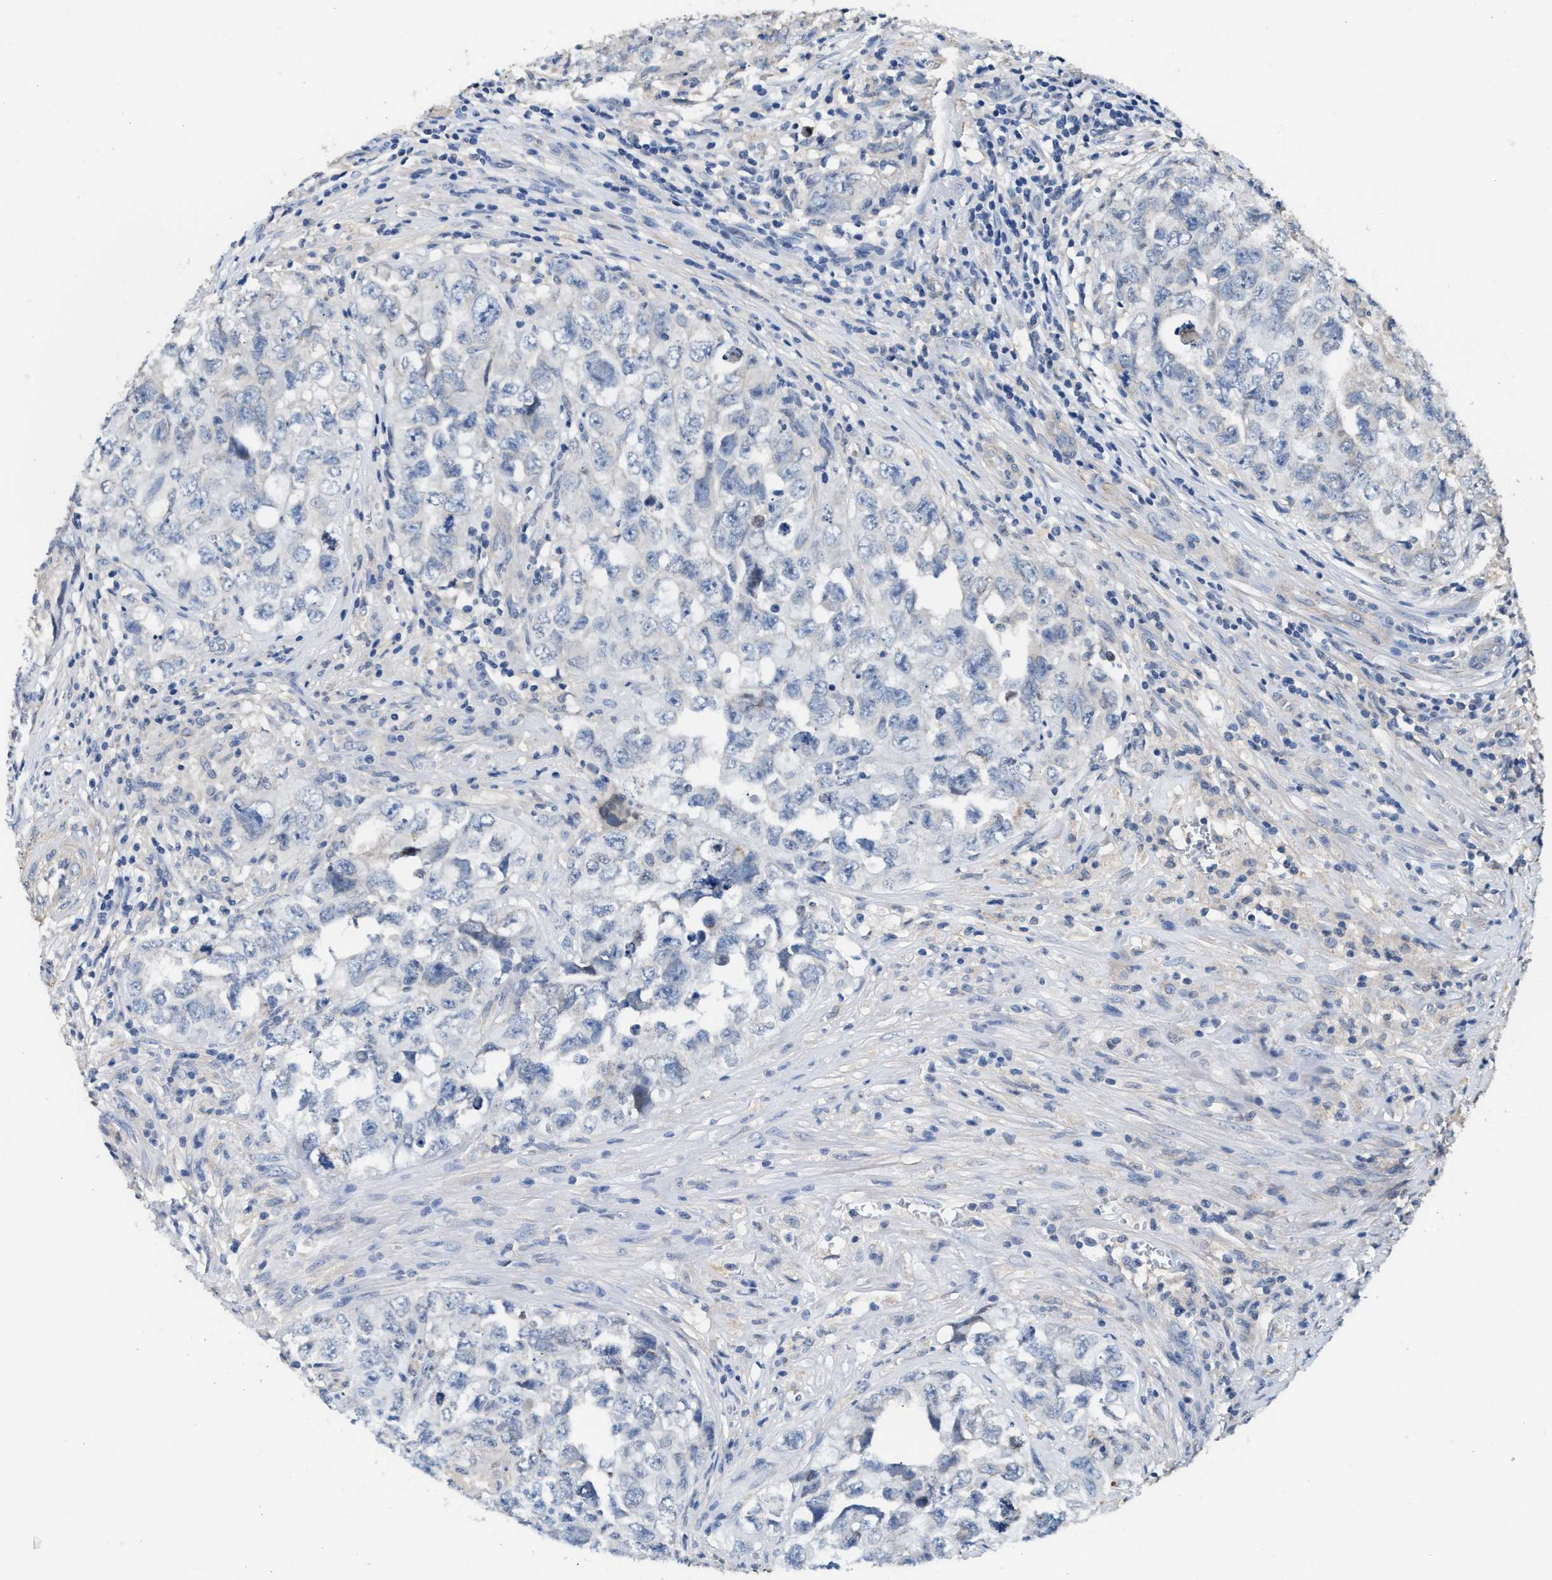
{"staining": {"intensity": "negative", "quantity": "none", "location": "none"}, "tissue": "testis cancer", "cell_type": "Tumor cells", "image_type": "cancer", "snomed": [{"axis": "morphology", "description": "Seminoma, NOS"}, {"axis": "morphology", "description": "Carcinoma, Embryonal, NOS"}, {"axis": "topography", "description": "Testis"}], "caption": "IHC histopathology image of neoplastic tissue: human testis cancer stained with DAB (3,3'-diaminobenzidine) reveals no significant protein expression in tumor cells.", "gene": "MYH3", "patient": {"sex": "male", "age": 43}}